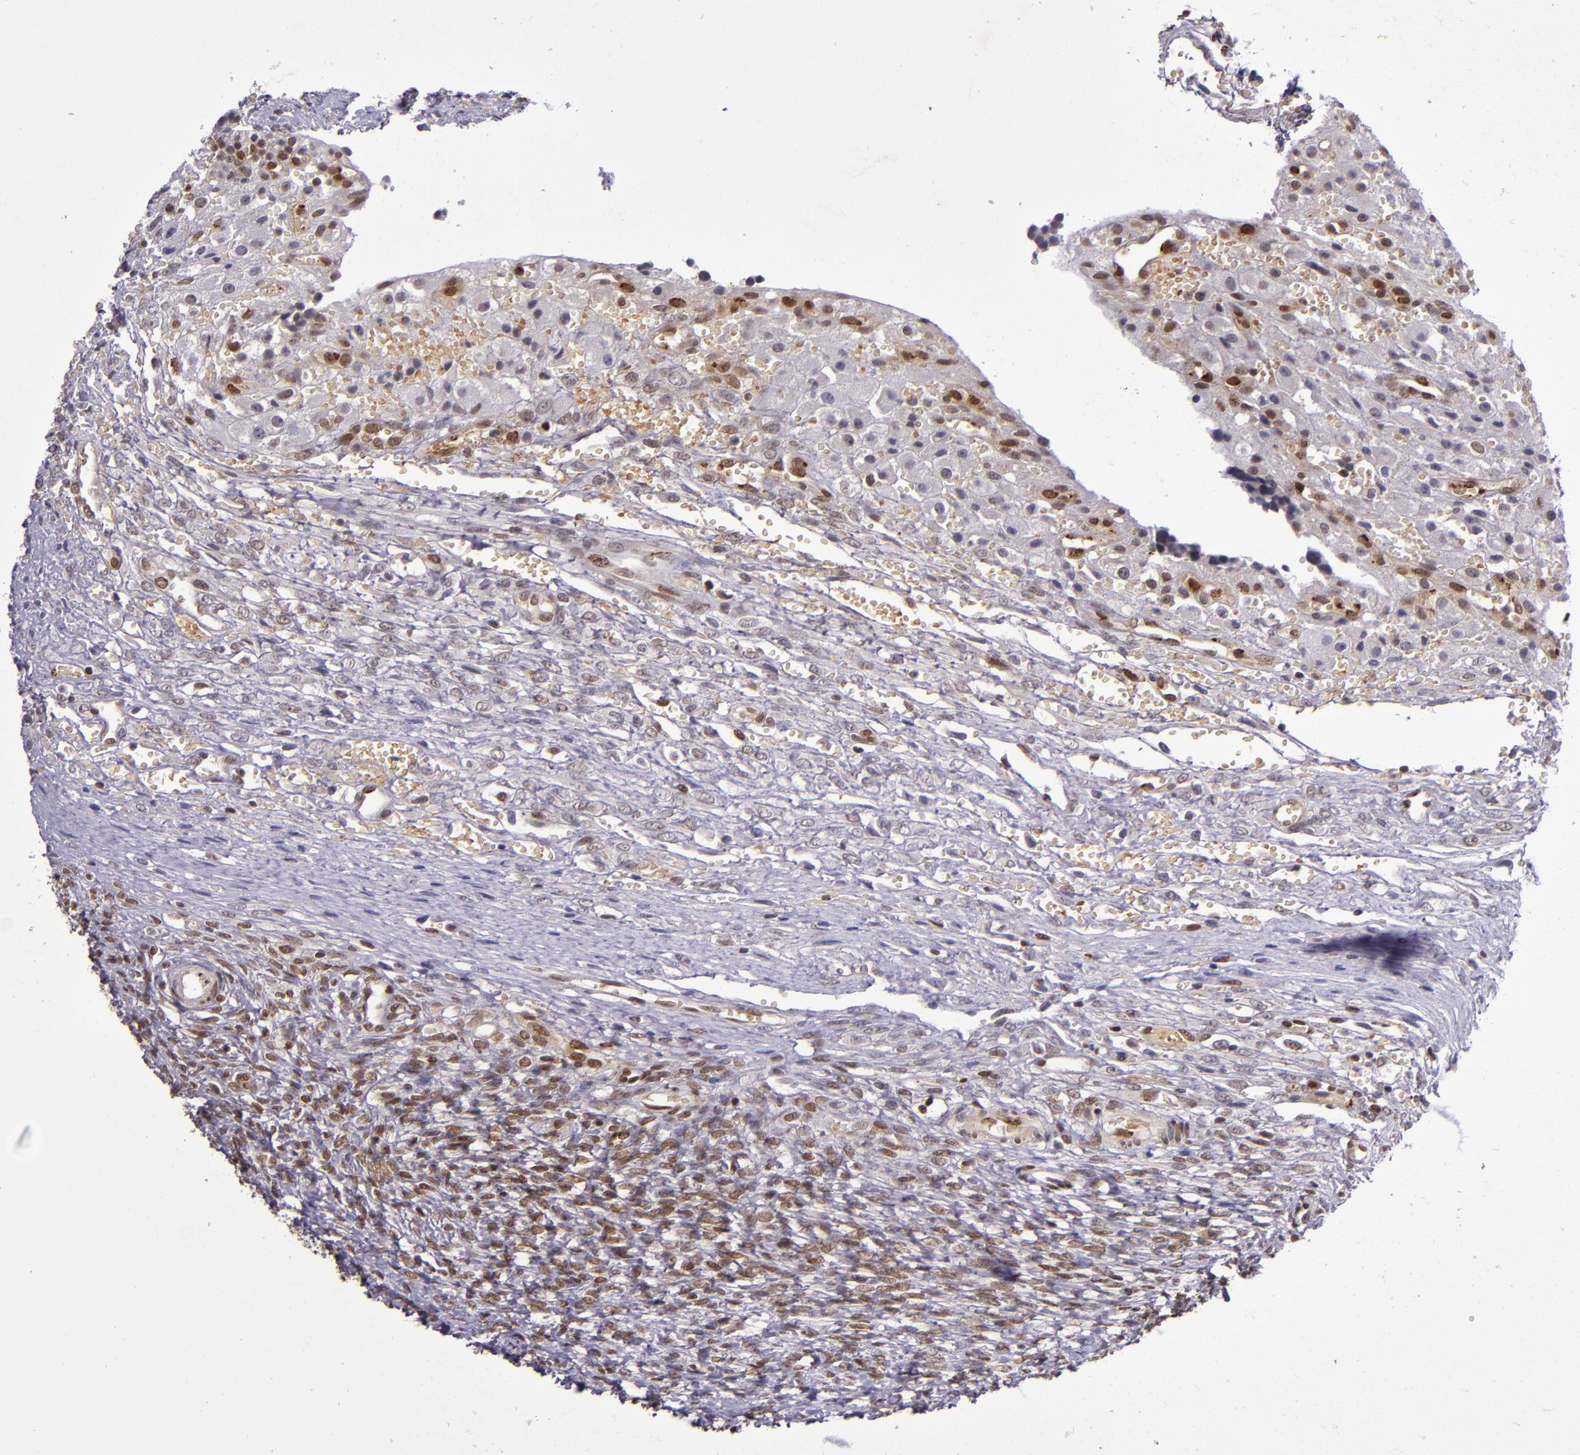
{"staining": {"intensity": "strong", "quantity": ">75%", "location": "nuclear"}, "tissue": "ovary", "cell_type": "Follicle cells", "image_type": "normal", "snomed": [{"axis": "morphology", "description": "Normal tissue, NOS"}, {"axis": "topography", "description": "Ovary"}], "caption": "Ovary stained with immunohistochemistry (IHC) displays strong nuclear staining in about >75% of follicle cells. Using DAB (3,3'-diaminobenzidine) (brown) and hematoxylin (blue) stains, captured at high magnification using brightfield microscopy.", "gene": "MGMT", "patient": {"sex": "female", "age": 56}}